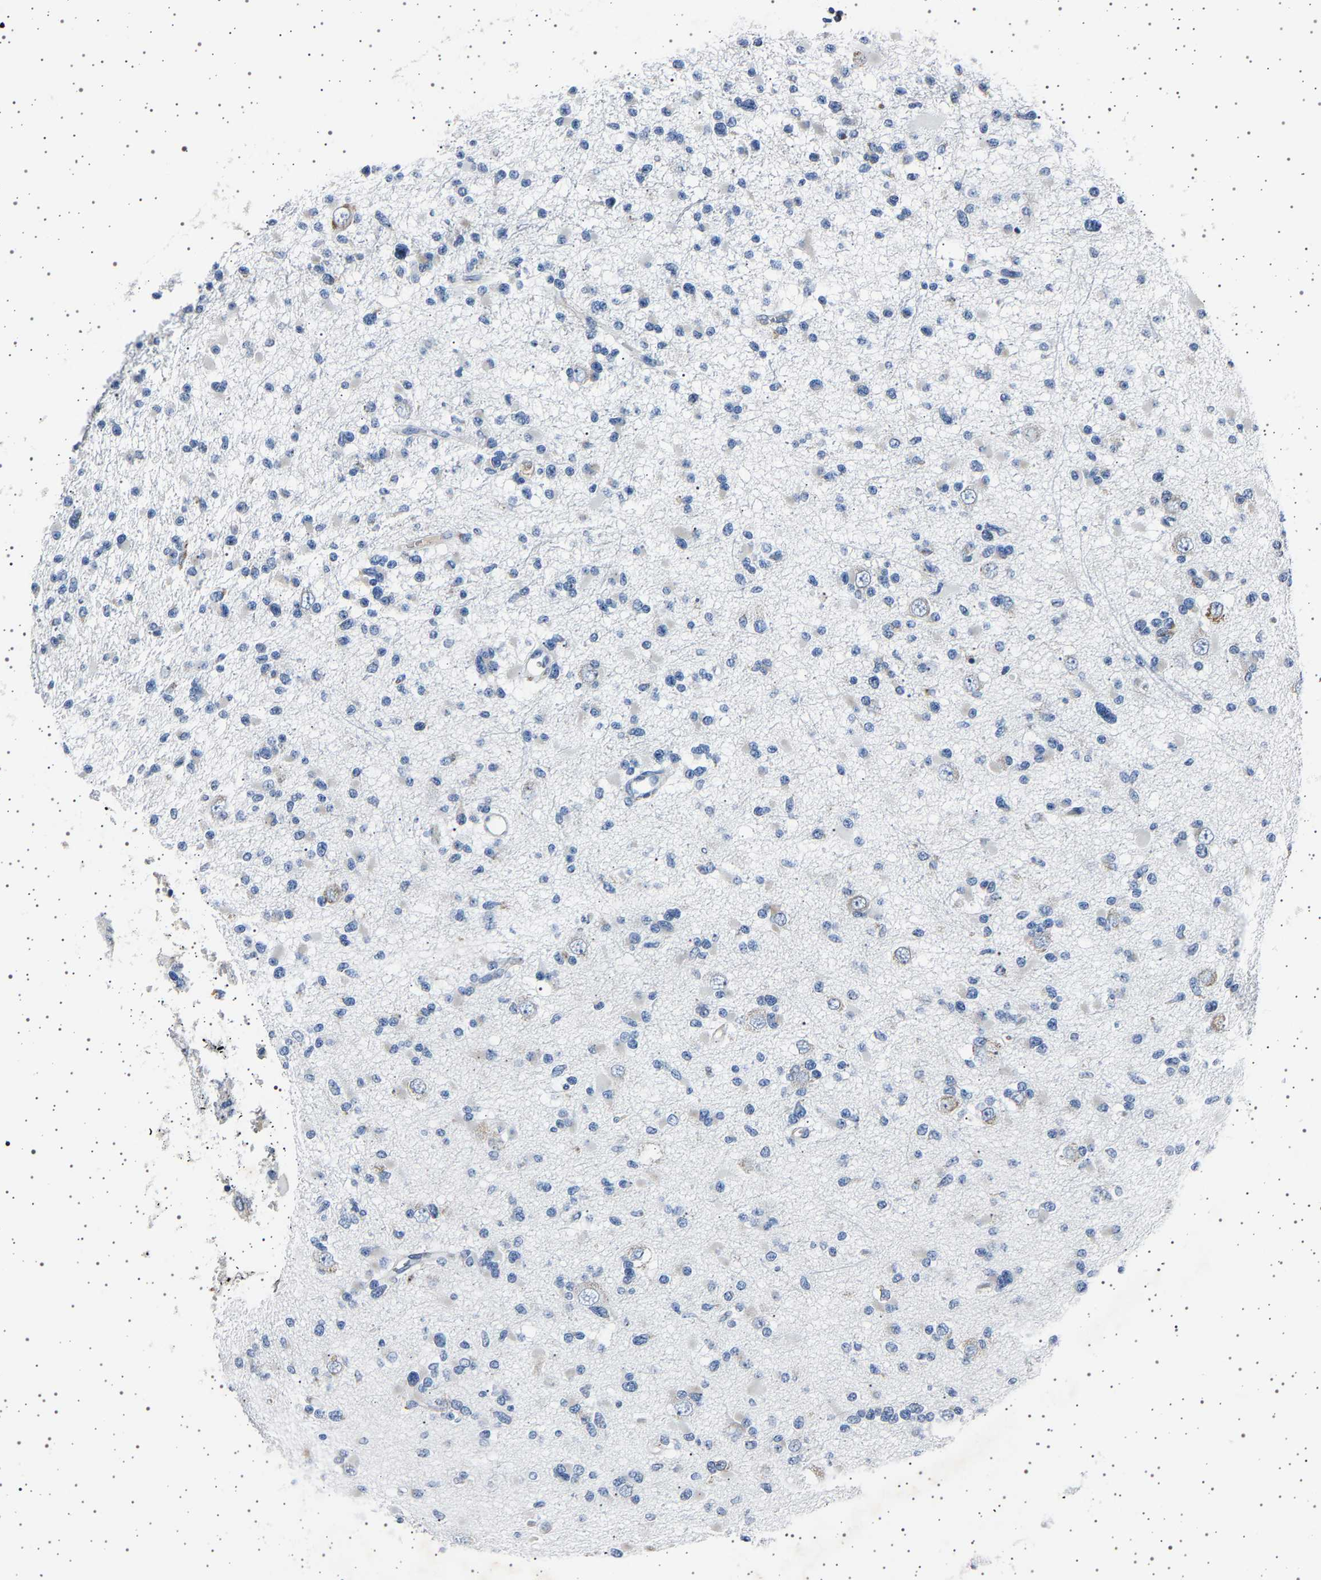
{"staining": {"intensity": "negative", "quantity": "none", "location": "none"}, "tissue": "glioma", "cell_type": "Tumor cells", "image_type": "cancer", "snomed": [{"axis": "morphology", "description": "Glioma, malignant, Low grade"}, {"axis": "topography", "description": "Brain"}], "caption": "Glioma was stained to show a protein in brown. There is no significant expression in tumor cells. The staining is performed using DAB brown chromogen with nuclei counter-stained in using hematoxylin.", "gene": "FTCD", "patient": {"sex": "female", "age": 22}}